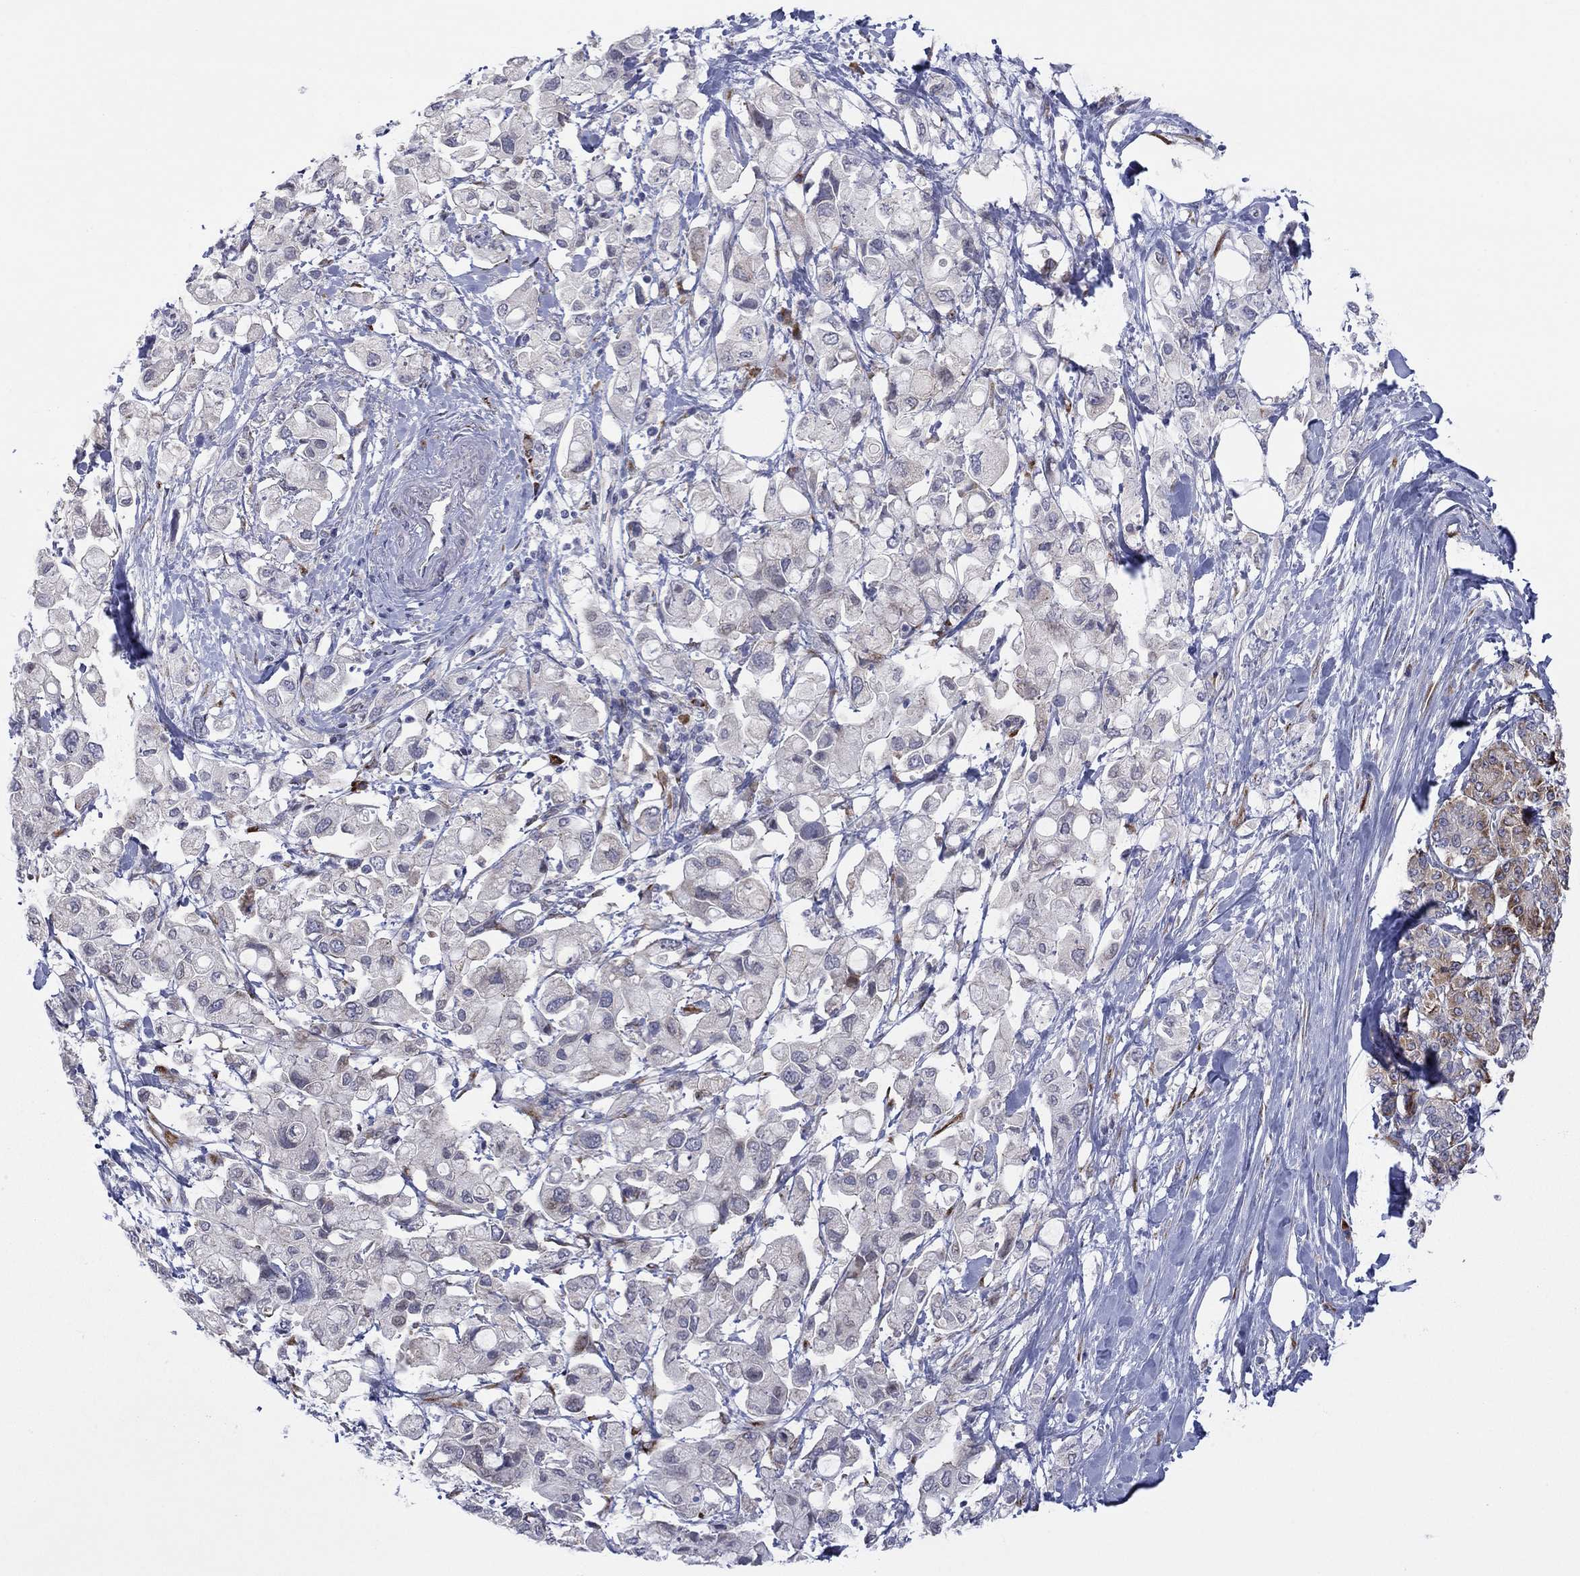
{"staining": {"intensity": "negative", "quantity": "none", "location": "none"}, "tissue": "pancreatic cancer", "cell_type": "Tumor cells", "image_type": "cancer", "snomed": [{"axis": "morphology", "description": "Adenocarcinoma, NOS"}, {"axis": "topography", "description": "Pancreas"}], "caption": "This is an immunohistochemistry (IHC) micrograph of human adenocarcinoma (pancreatic). There is no expression in tumor cells.", "gene": "TTC21B", "patient": {"sex": "female", "age": 56}}